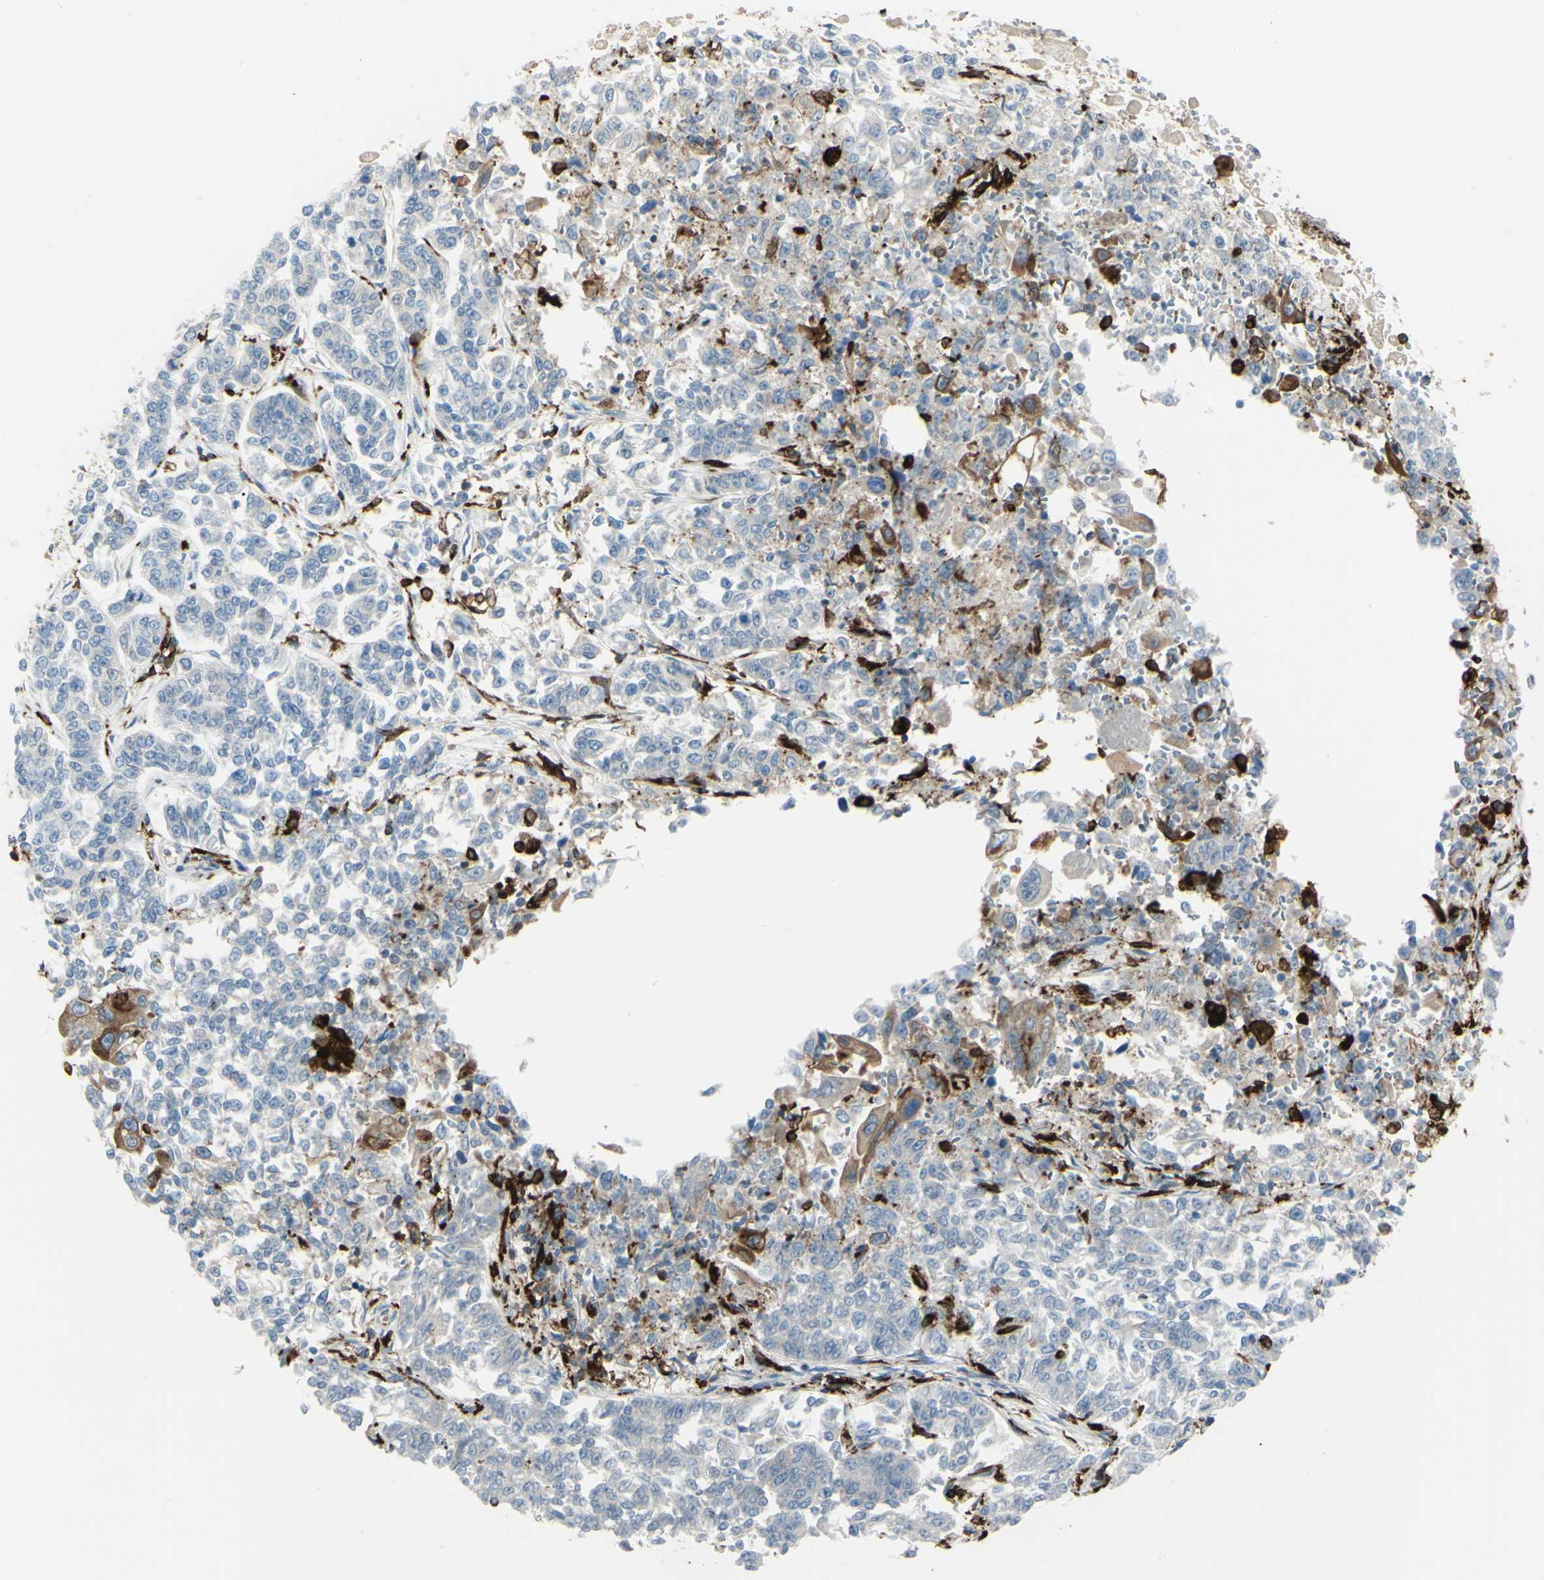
{"staining": {"intensity": "negative", "quantity": "none", "location": "none"}, "tissue": "lung cancer", "cell_type": "Tumor cells", "image_type": "cancer", "snomed": [{"axis": "morphology", "description": "Adenocarcinoma, NOS"}, {"axis": "topography", "description": "Lung"}], "caption": "The immunohistochemistry micrograph has no significant positivity in tumor cells of adenocarcinoma (lung) tissue.", "gene": "CD74", "patient": {"sex": "male", "age": 84}}